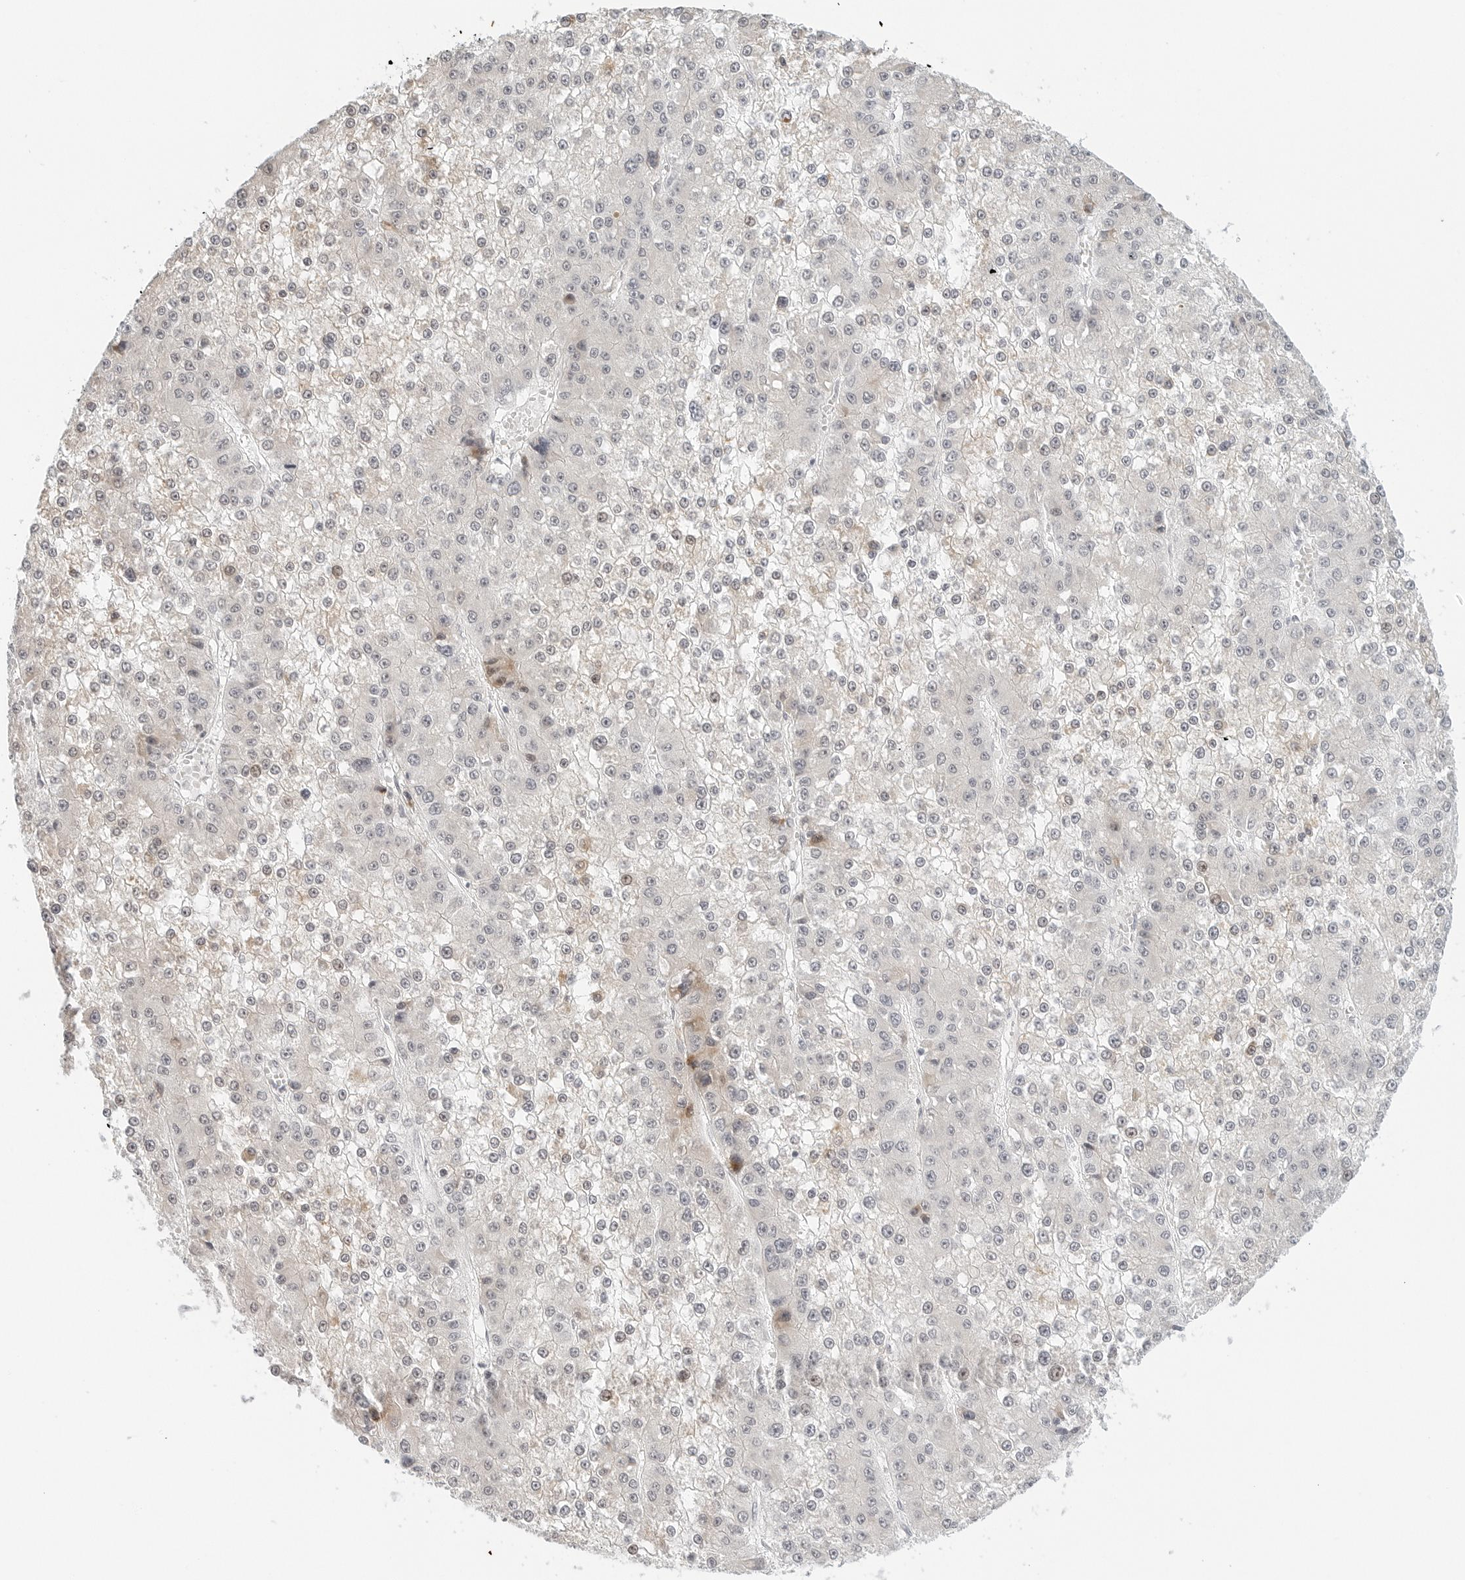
{"staining": {"intensity": "negative", "quantity": "none", "location": "none"}, "tissue": "liver cancer", "cell_type": "Tumor cells", "image_type": "cancer", "snomed": [{"axis": "morphology", "description": "Carcinoma, Hepatocellular, NOS"}, {"axis": "topography", "description": "Liver"}], "caption": "Liver cancer stained for a protein using immunohistochemistry (IHC) demonstrates no positivity tumor cells.", "gene": "PARP10", "patient": {"sex": "female", "age": 73}}